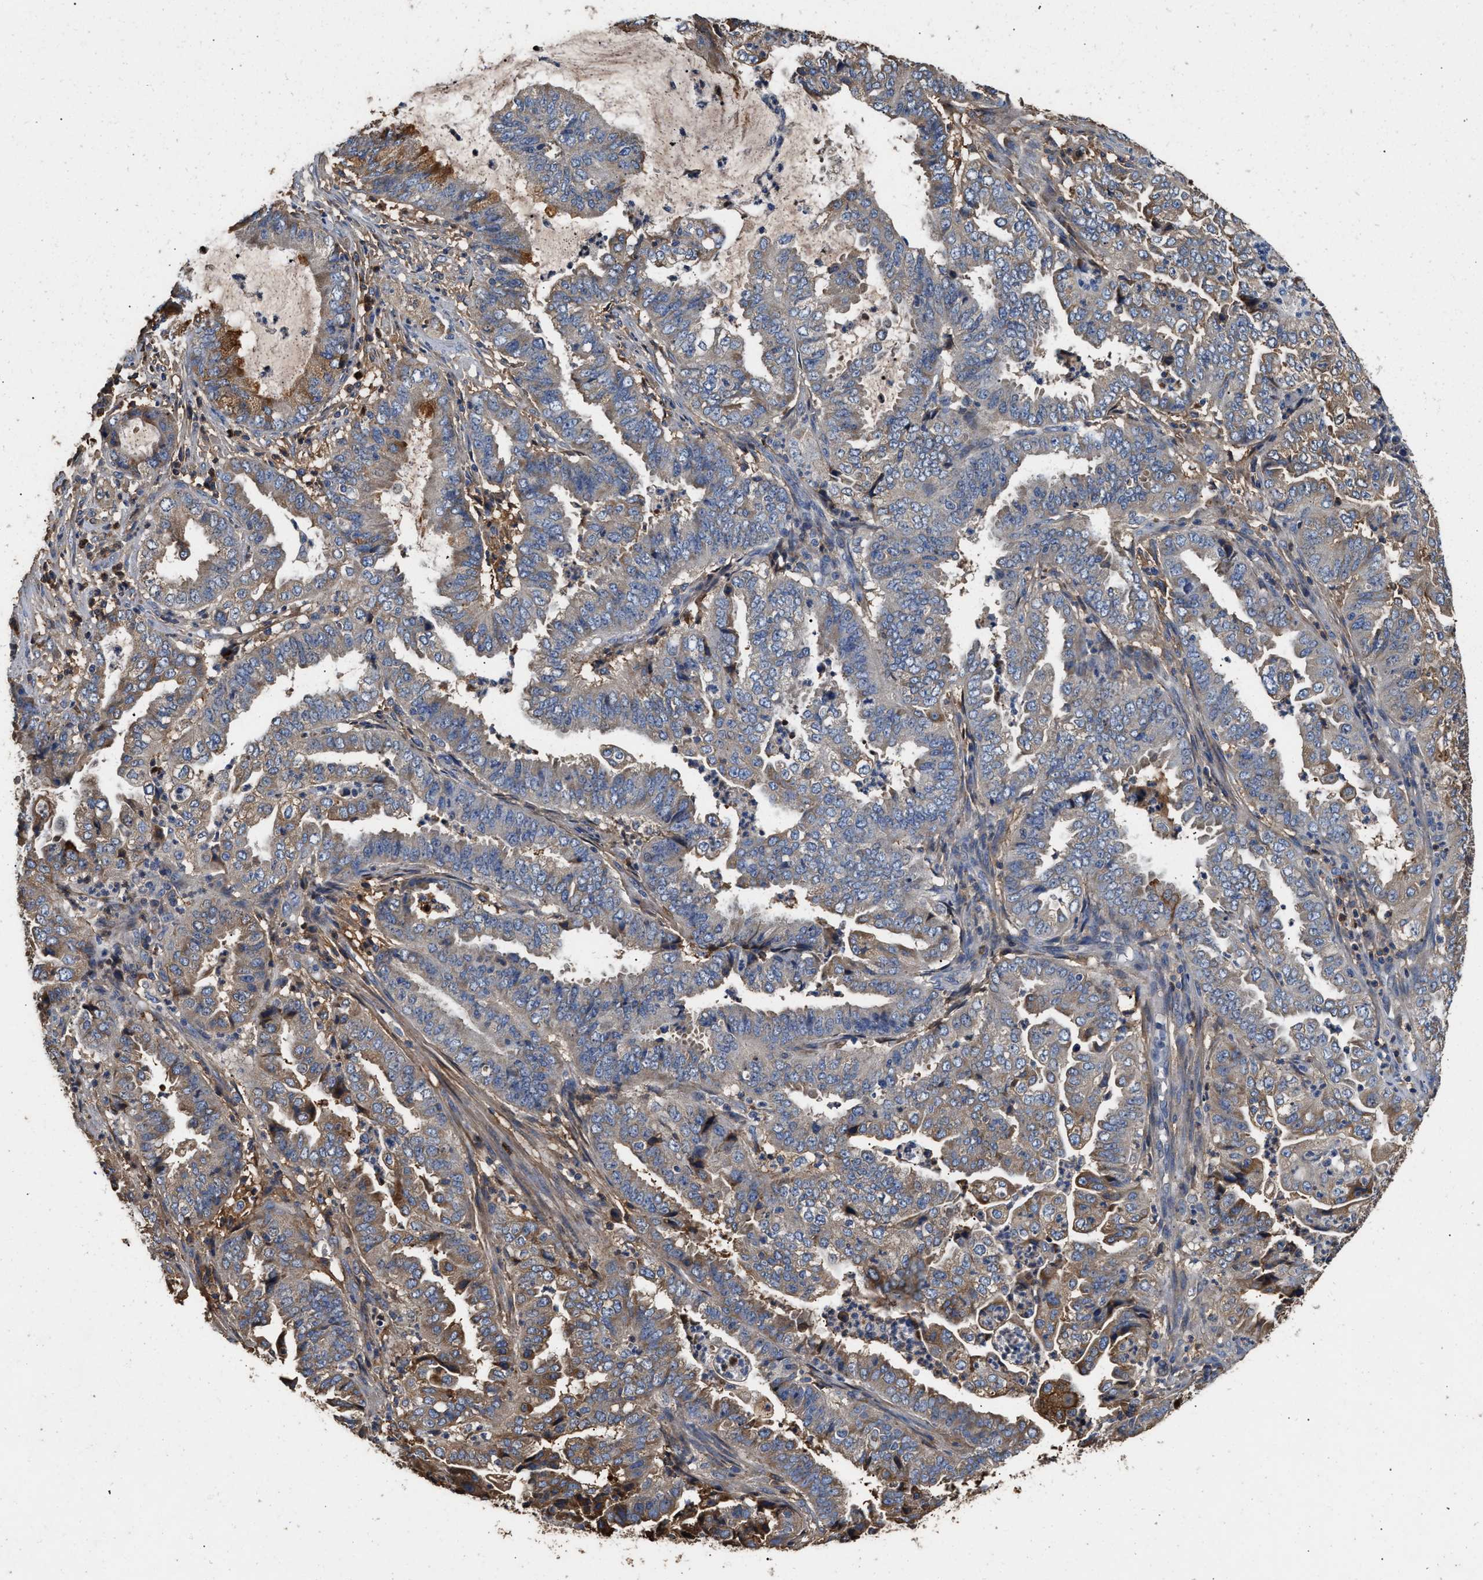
{"staining": {"intensity": "weak", "quantity": "25%-75%", "location": "cytoplasmic/membranous"}, "tissue": "endometrial cancer", "cell_type": "Tumor cells", "image_type": "cancer", "snomed": [{"axis": "morphology", "description": "Adenocarcinoma, NOS"}, {"axis": "topography", "description": "Endometrium"}], "caption": "IHC image of endometrial cancer stained for a protein (brown), which displays low levels of weak cytoplasmic/membranous positivity in about 25%-75% of tumor cells.", "gene": "C3", "patient": {"sex": "female", "age": 51}}